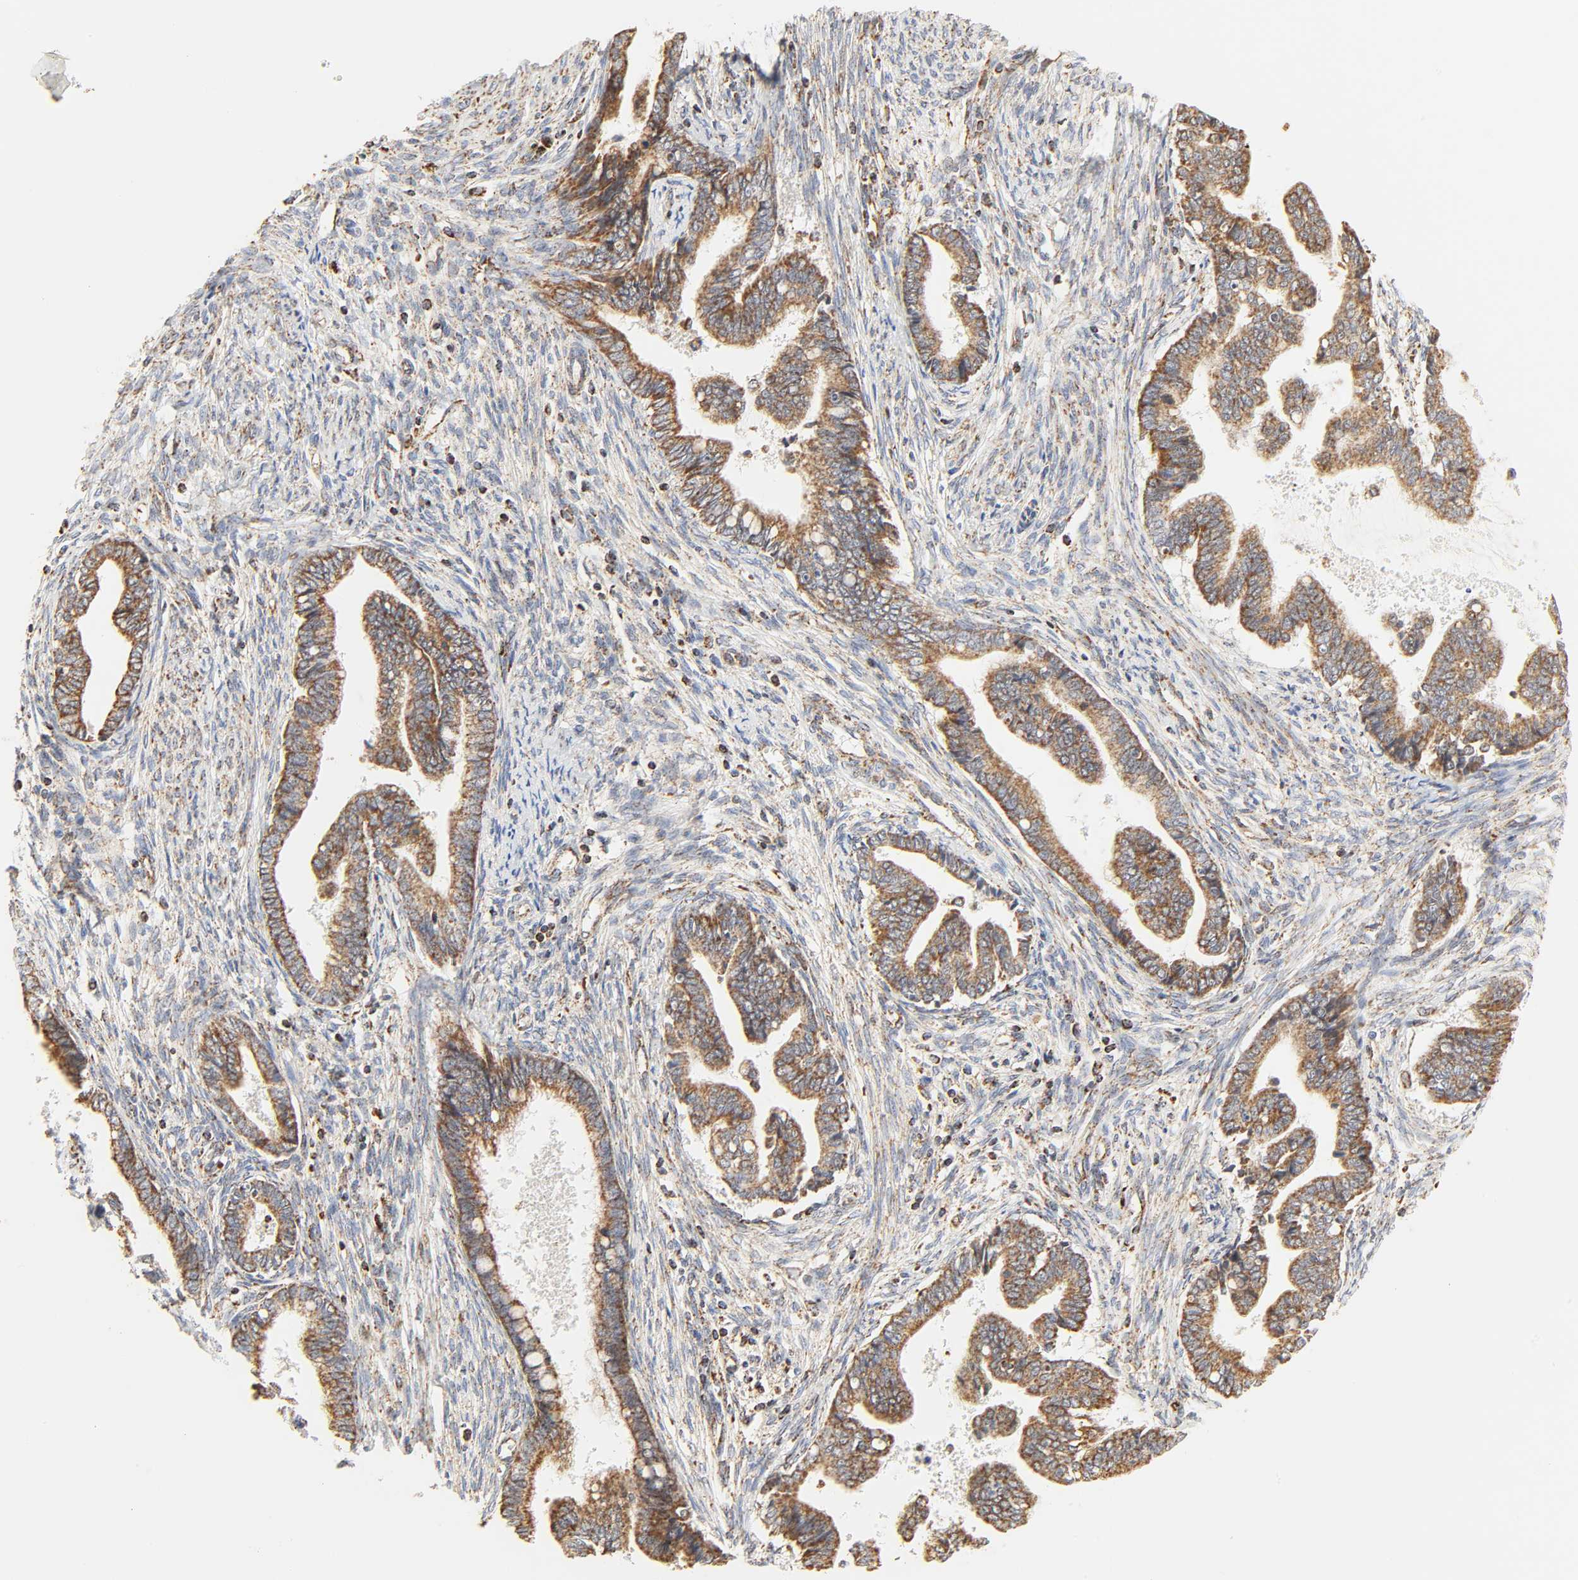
{"staining": {"intensity": "moderate", "quantity": ">75%", "location": "cytoplasmic/membranous"}, "tissue": "cervical cancer", "cell_type": "Tumor cells", "image_type": "cancer", "snomed": [{"axis": "morphology", "description": "Adenocarcinoma, NOS"}, {"axis": "topography", "description": "Cervix"}], "caption": "Immunohistochemistry of cervical adenocarcinoma reveals medium levels of moderate cytoplasmic/membranous staining in about >75% of tumor cells.", "gene": "ZMAT5", "patient": {"sex": "female", "age": 44}}